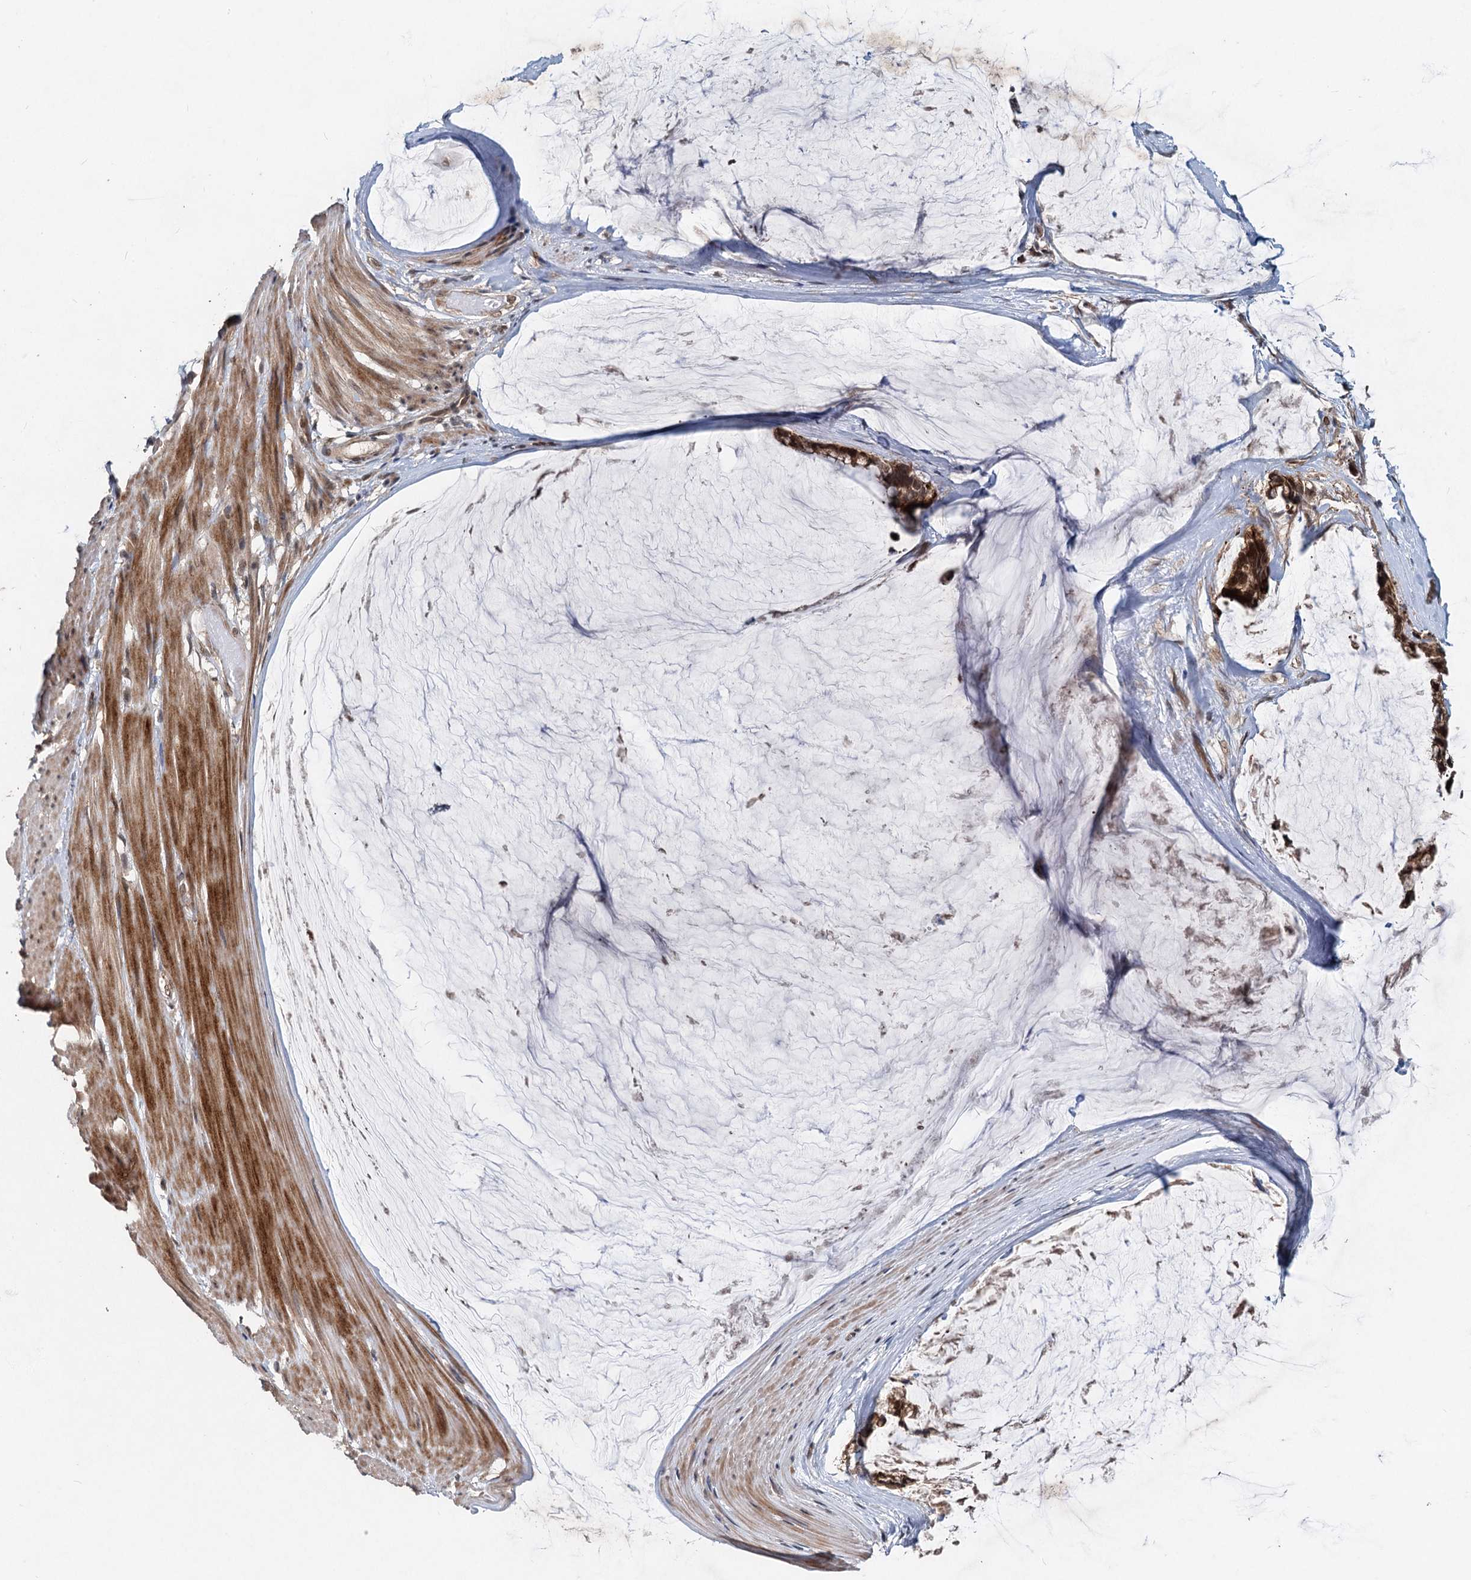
{"staining": {"intensity": "strong", "quantity": ">75%", "location": "cytoplasmic/membranous,nuclear"}, "tissue": "ovarian cancer", "cell_type": "Tumor cells", "image_type": "cancer", "snomed": [{"axis": "morphology", "description": "Cystadenocarcinoma, mucinous, NOS"}, {"axis": "topography", "description": "Ovary"}], "caption": "An immunohistochemistry micrograph of neoplastic tissue is shown. Protein staining in brown highlights strong cytoplasmic/membranous and nuclear positivity in ovarian cancer within tumor cells.", "gene": "RITA1", "patient": {"sex": "female", "age": 39}}